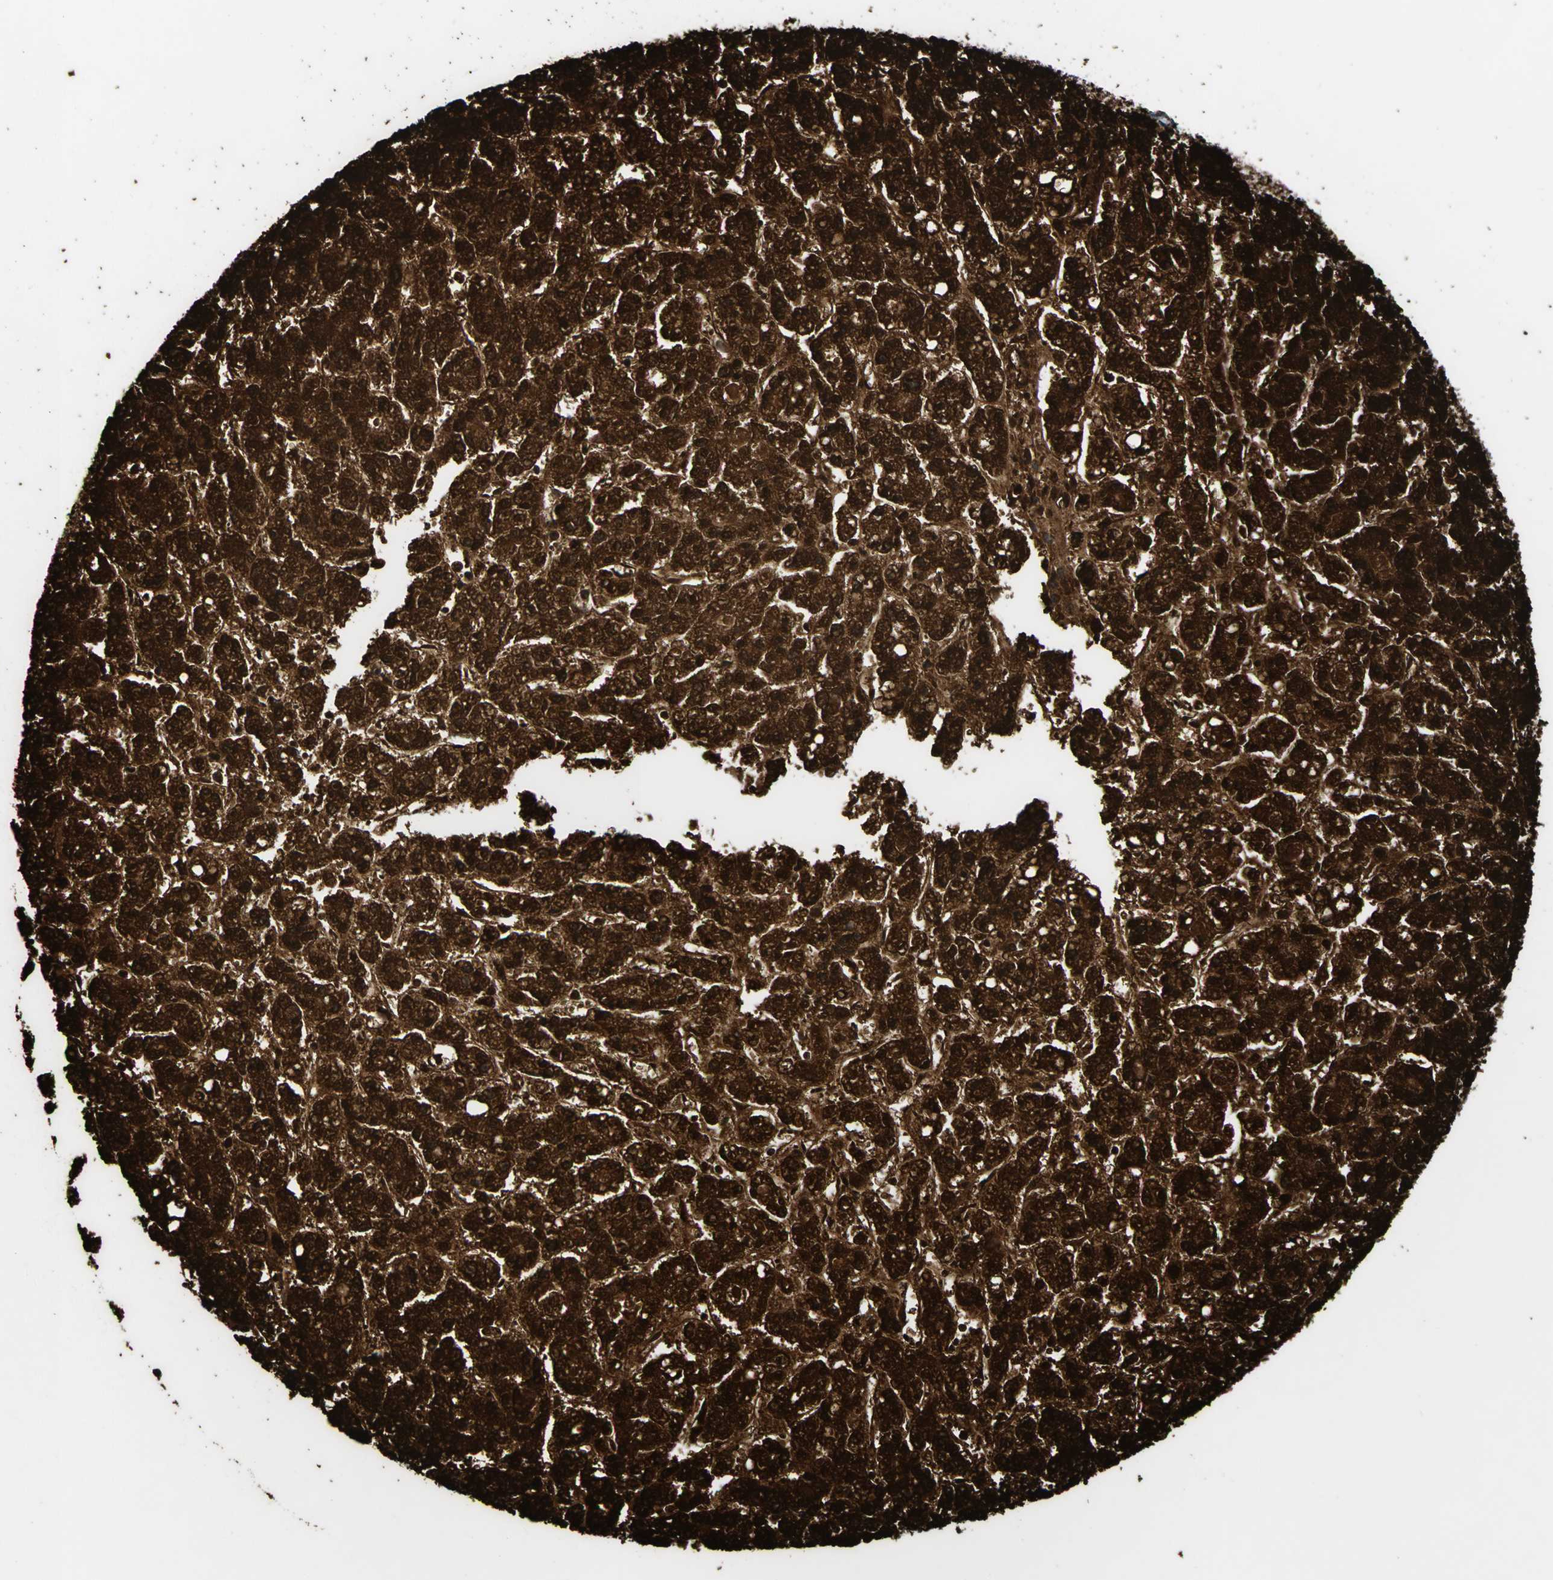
{"staining": {"intensity": "strong", "quantity": ">75%", "location": "cytoplasmic/membranous"}, "tissue": "liver cancer", "cell_type": "Tumor cells", "image_type": "cancer", "snomed": [{"axis": "morphology", "description": "Carcinoma, Hepatocellular, NOS"}, {"axis": "topography", "description": "Liver"}], "caption": "Liver hepatocellular carcinoma tissue reveals strong cytoplasmic/membranous expression in approximately >75% of tumor cells", "gene": "ECH1", "patient": {"sex": "male", "age": 70}}